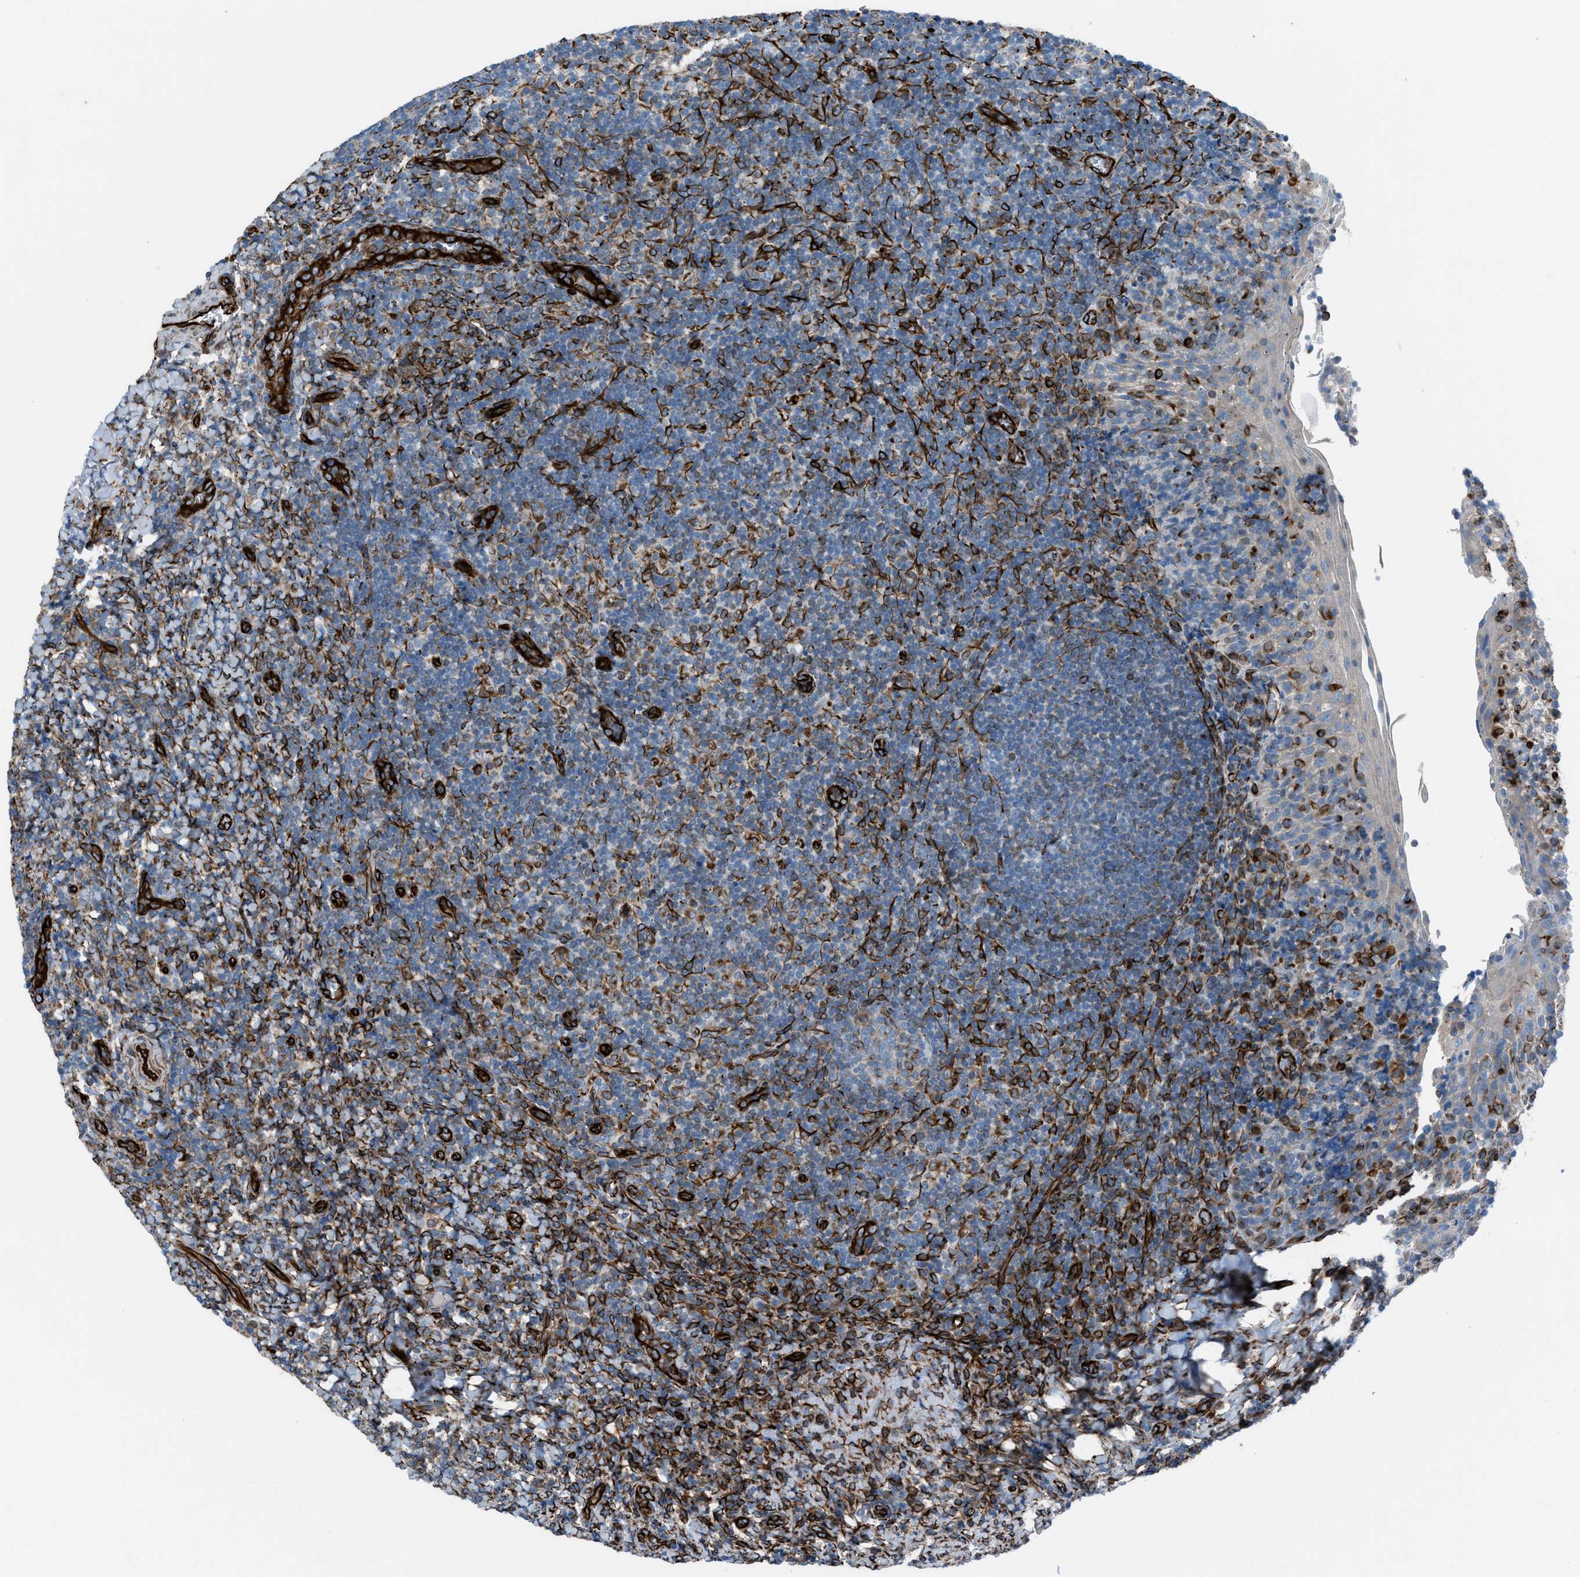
{"staining": {"intensity": "weak", "quantity": "<25%", "location": "cytoplasmic/membranous"}, "tissue": "tonsil", "cell_type": "Germinal center cells", "image_type": "normal", "snomed": [{"axis": "morphology", "description": "Normal tissue, NOS"}, {"axis": "topography", "description": "Tonsil"}], "caption": "Germinal center cells show no significant positivity in unremarkable tonsil. (DAB (3,3'-diaminobenzidine) IHC visualized using brightfield microscopy, high magnification).", "gene": "CABP7", "patient": {"sex": "male", "age": 37}}